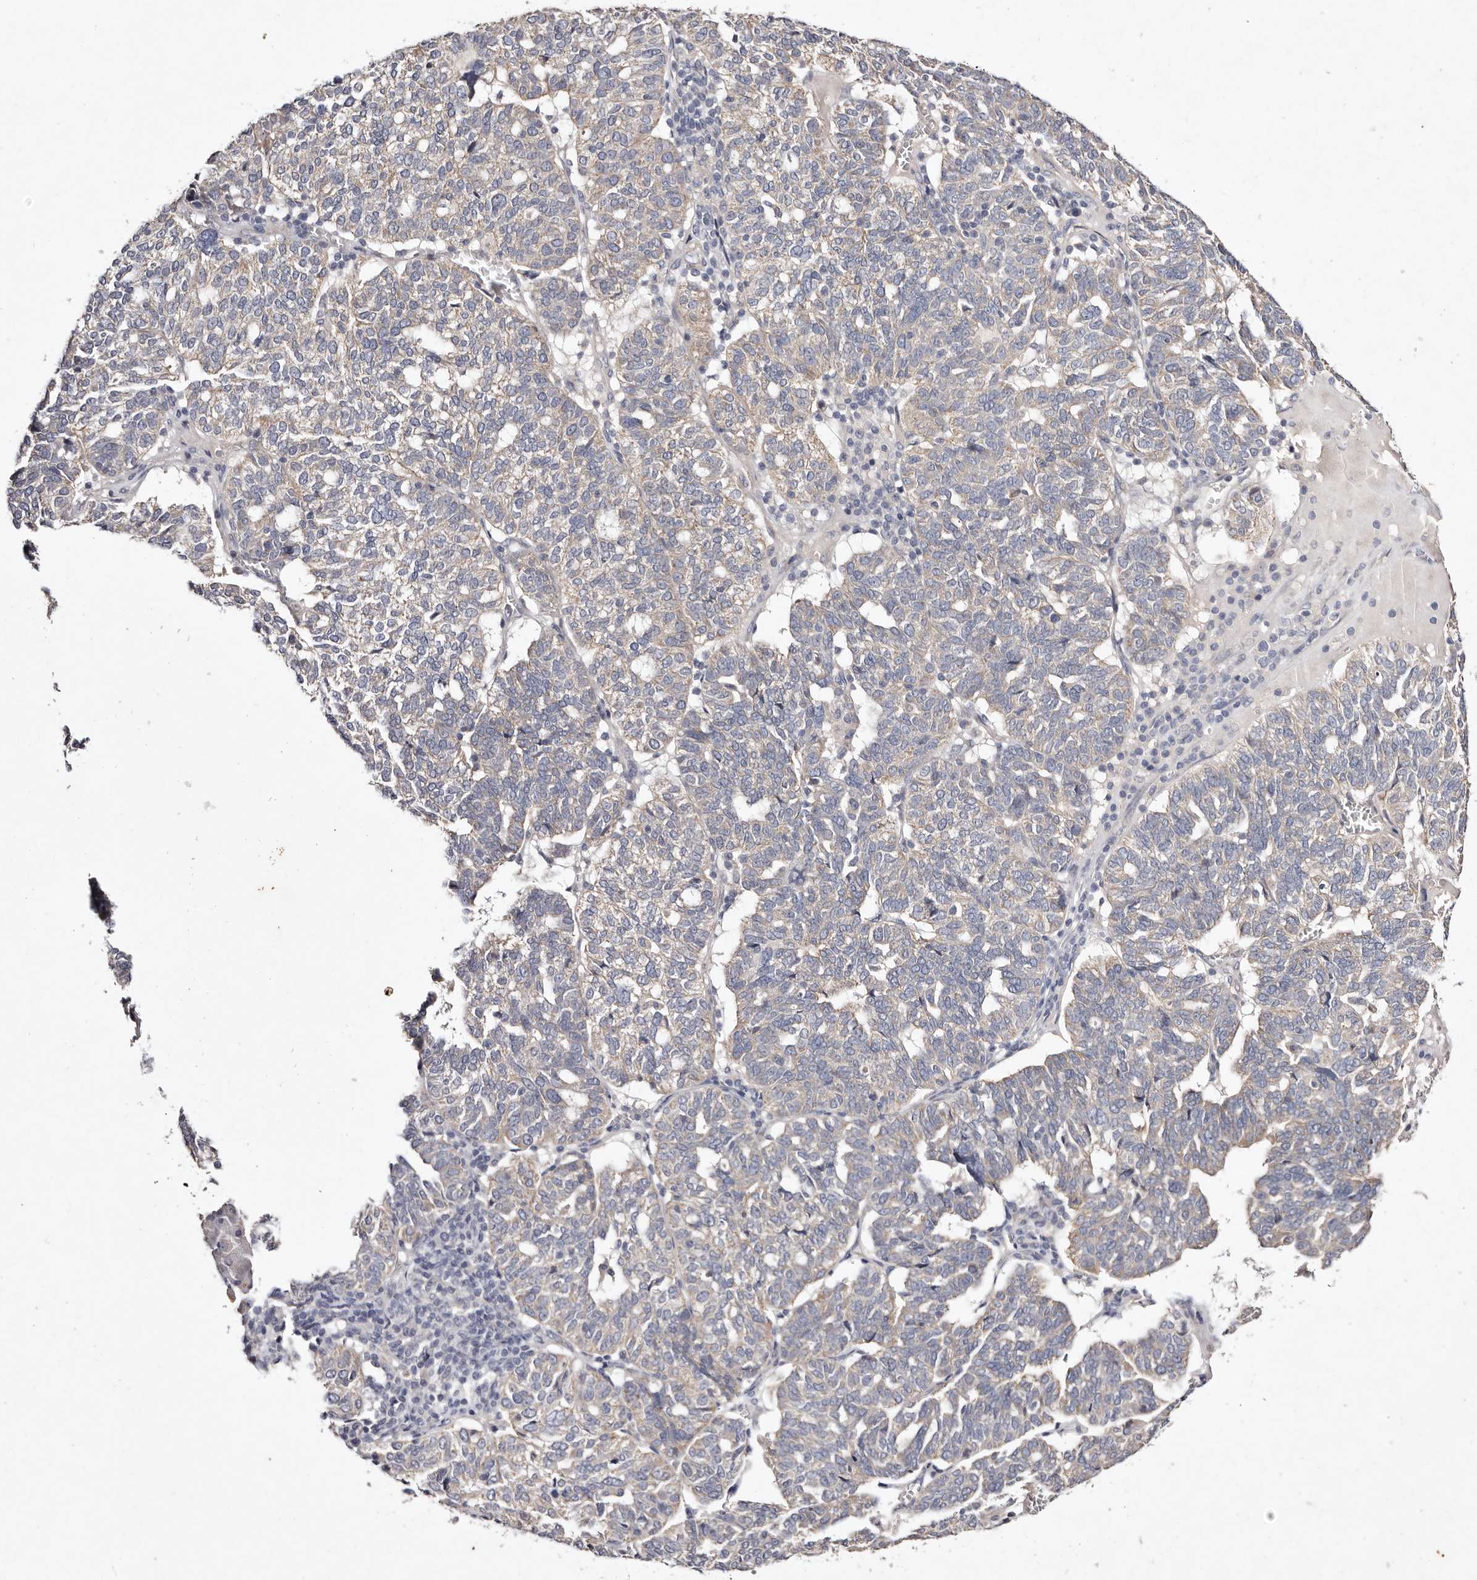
{"staining": {"intensity": "weak", "quantity": "25%-75%", "location": "cytoplasmic/membranous"}, "tissue": "ovarian cancer", "cell_type": "Tumor cells", "image_type": "cancer", "snomed": [{"axis": "morphology", "description": "Cystadenocarcinoma, serous, NOS"}, {"axis": "topography", "description": "Ovary"}], "caption": "A brown stain labels weak cytoplasmic/membranous expression of a protein in human serous cystadenocarcinoma (ovarian) tumor cells. Immunohistochemistry (ihc) stains the protein of interest in brown and the nuclei are stained blue.", "gene": "TSC2", "patient": {"sex": "female", "age": 59}}